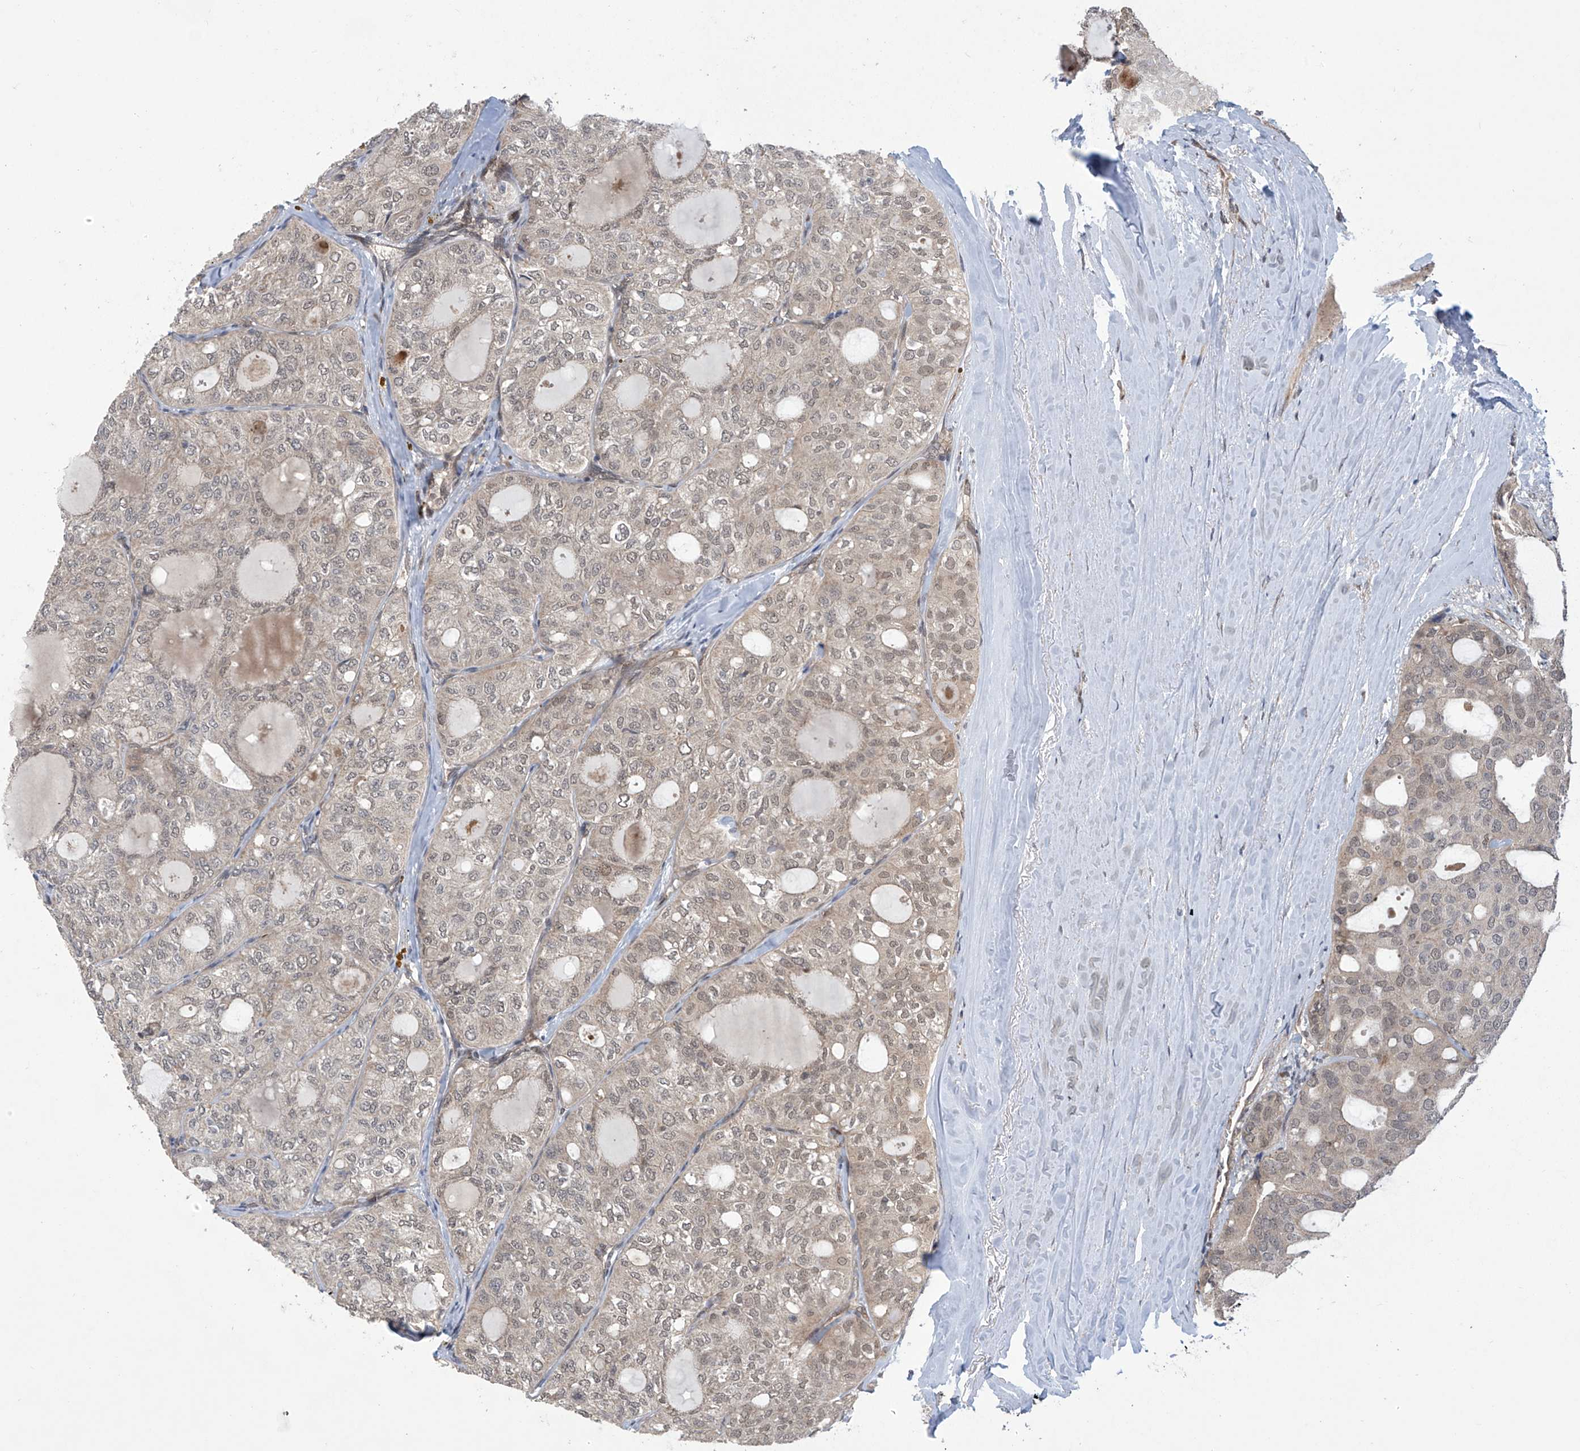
{"staining": {"intensity": "weak", "quantity": "25%-75%", "location": "nuclear"}, "tissue": "thyroid cancer", "cell_type": "Tumor cells", "image_type": "cancer", "snomed": [{"axis": "morphology", "description": "Follicular adenoma carcinoma, NOS"}, {"axis": "topography", "description": "Thyroid gland"}], "caption": "This histopathology image shows thyroid follicular adenoma carcinoma stained with immunohistochemistry to label a protein in brown. The nuclear of tumor cells show weak positivity for the protein. Nuclei are counter-stained blue.", "gene": "ABHD13", "patient": {"sex": "male", "age": 75}}